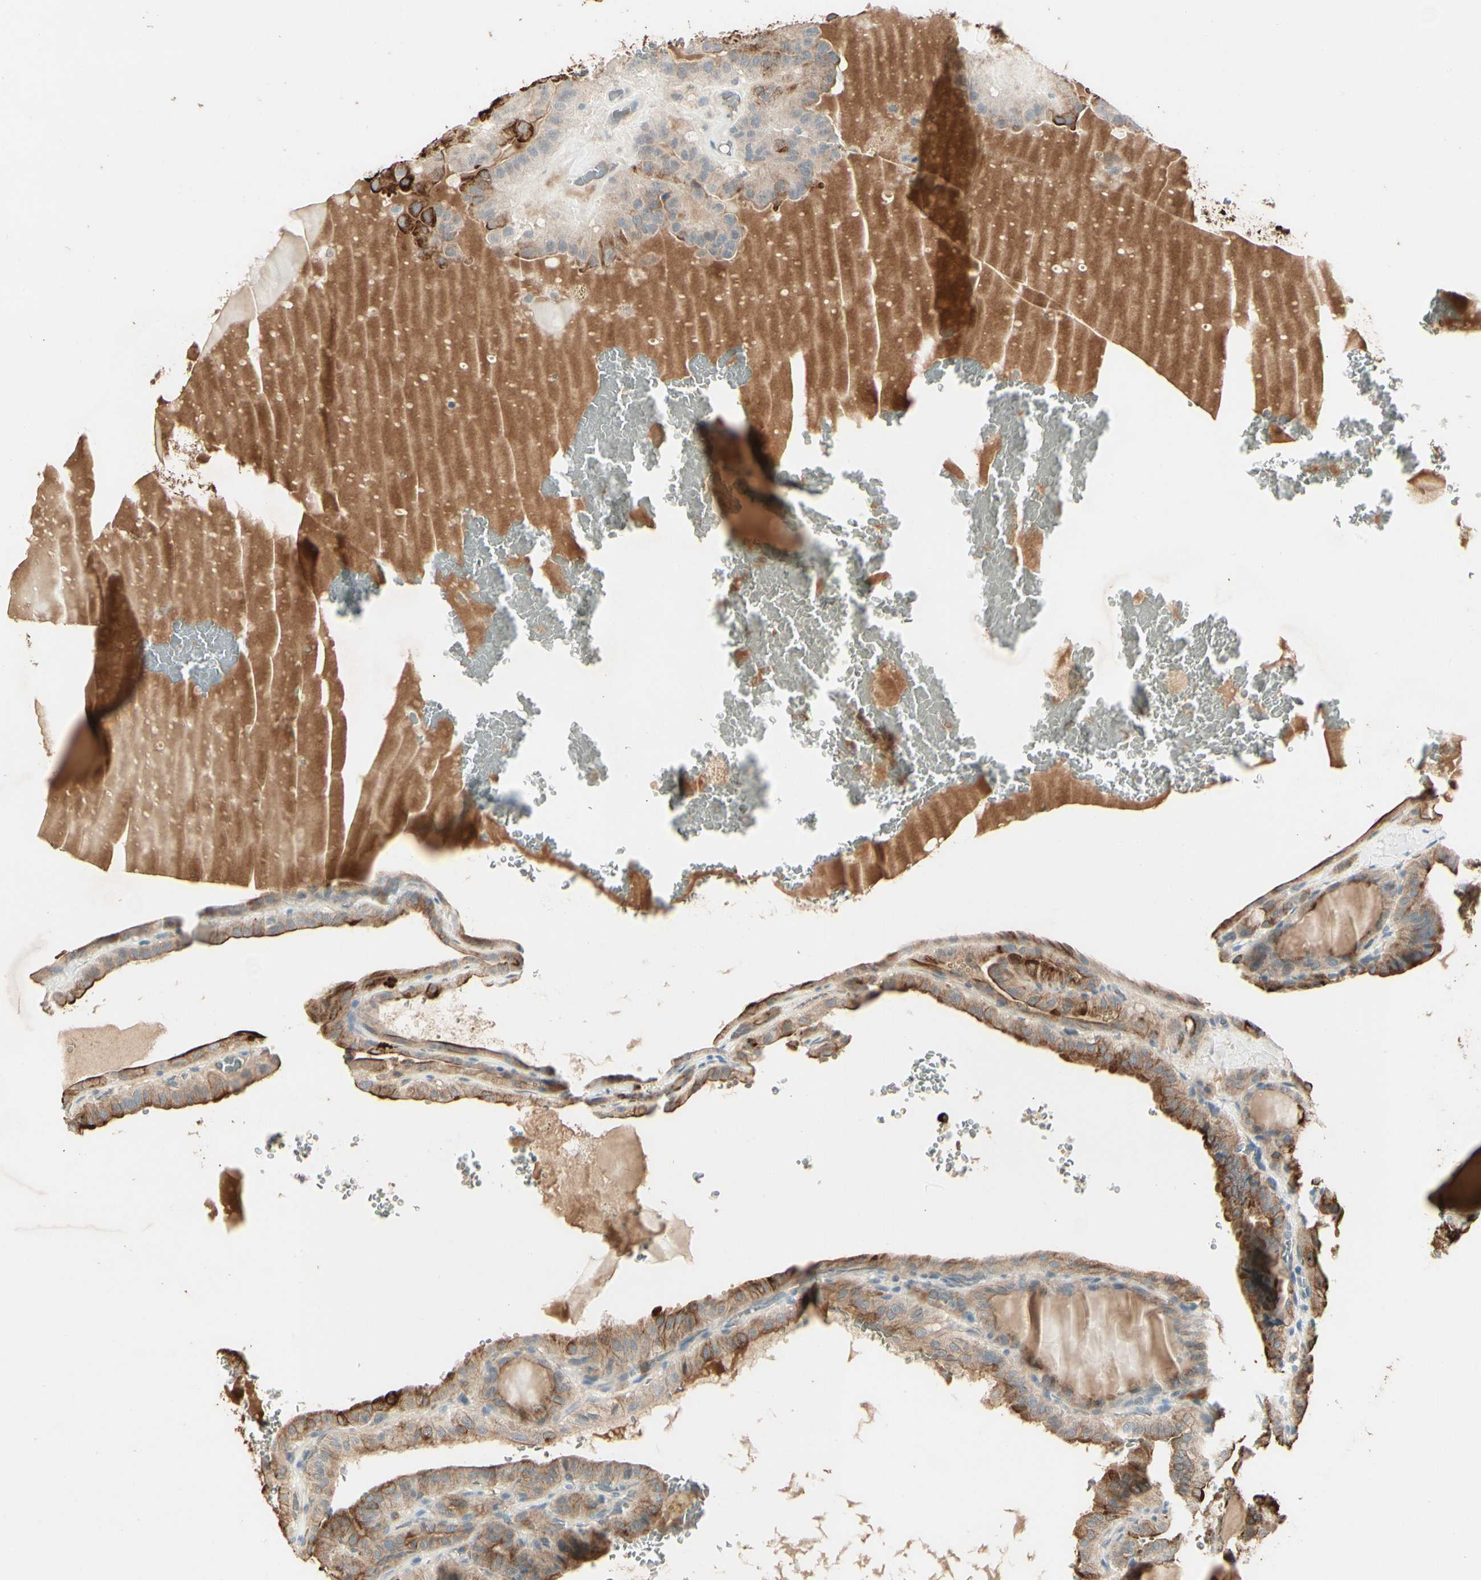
{"staining": {"intensity": "strong", "quantity": "<25%", "location": "cytoplasmic/membranous"}, "tissue": "thyroid cancer", "cell_type": "Tumor cells", "image_type": "cancer", "snomed": [{"axis": "morphology", "description": "Papillary adenocarcinoma, NOS"}, {"axis": "topography", "description": "Thyroid gland"}], "caption": "Immunohistochemical staining of human thyroid cancer reveals strong cytoplasmic/membranous protein expression in approximately <25% of tumor cells.", "gene": "SKIL", "patient": {"sex": "male", "age": 77}}